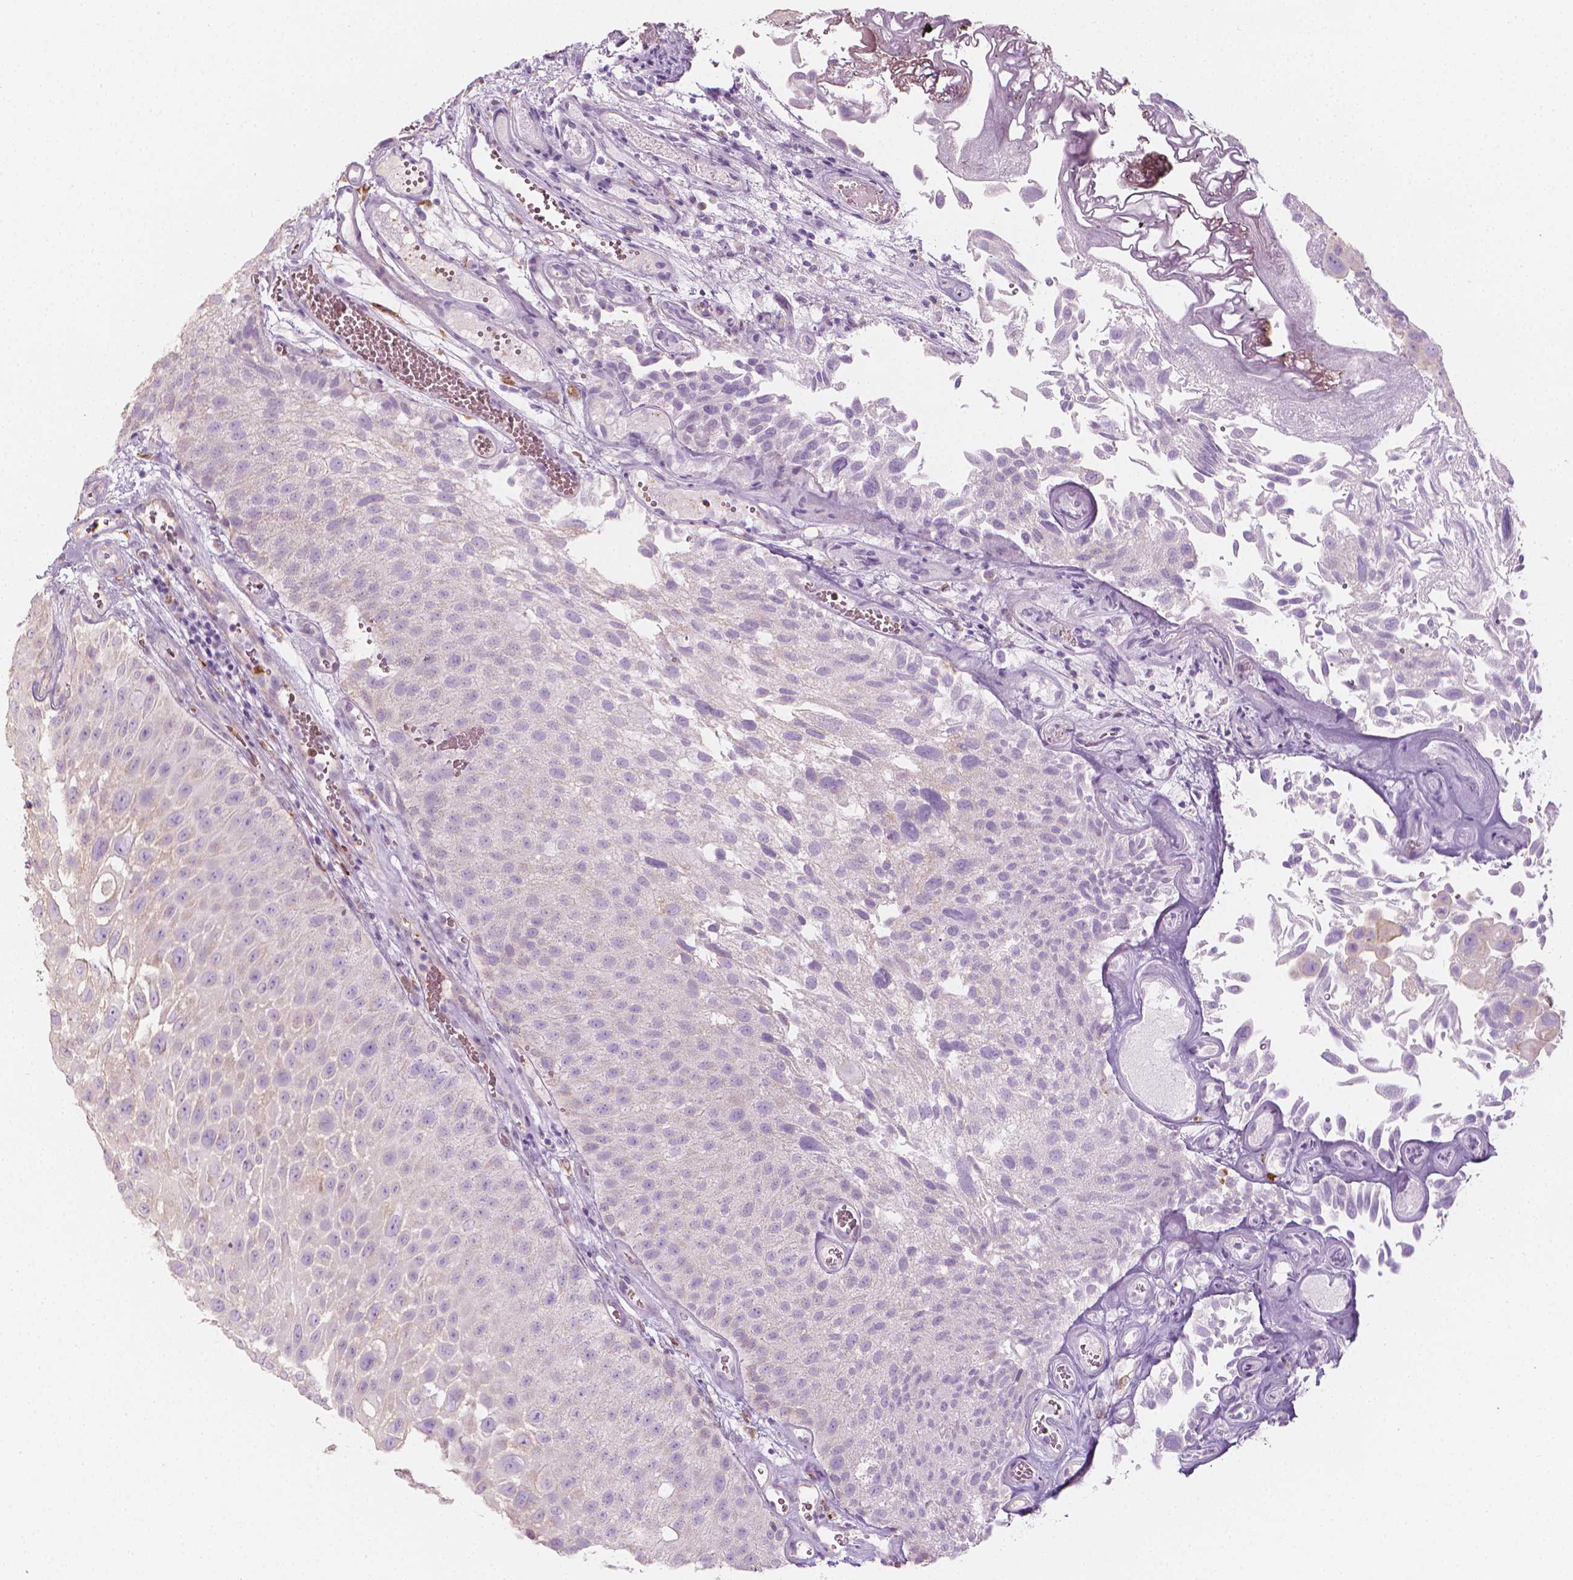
{"staining": {"intensity": "negative", "quantity": "none", "location": "none"}, "tissue": "urothelial cancer", "cell_type": "Tumor cells", "image_type": "cancer", "snomed": [{"axis": "morphology", "description": "Urothelial carcinoma, Low grade"}, {"axis": "topography", "description": "Urinary bladder"}], "caption": "This image is of urothelial cancer stained with immunohistochemistry to label a protein in brown with the nuclei are counter-stained blue. There is no positivity in tumor cells. The staining was performed using DAB (3,3'-diaminobenzidine) to visualize the protein expression in brown, while the nuclei were stained in blue with hematoxylin (Magnification: 20x).", "gene": "CES1", "patient": {"sex": "male", "age": 72}}